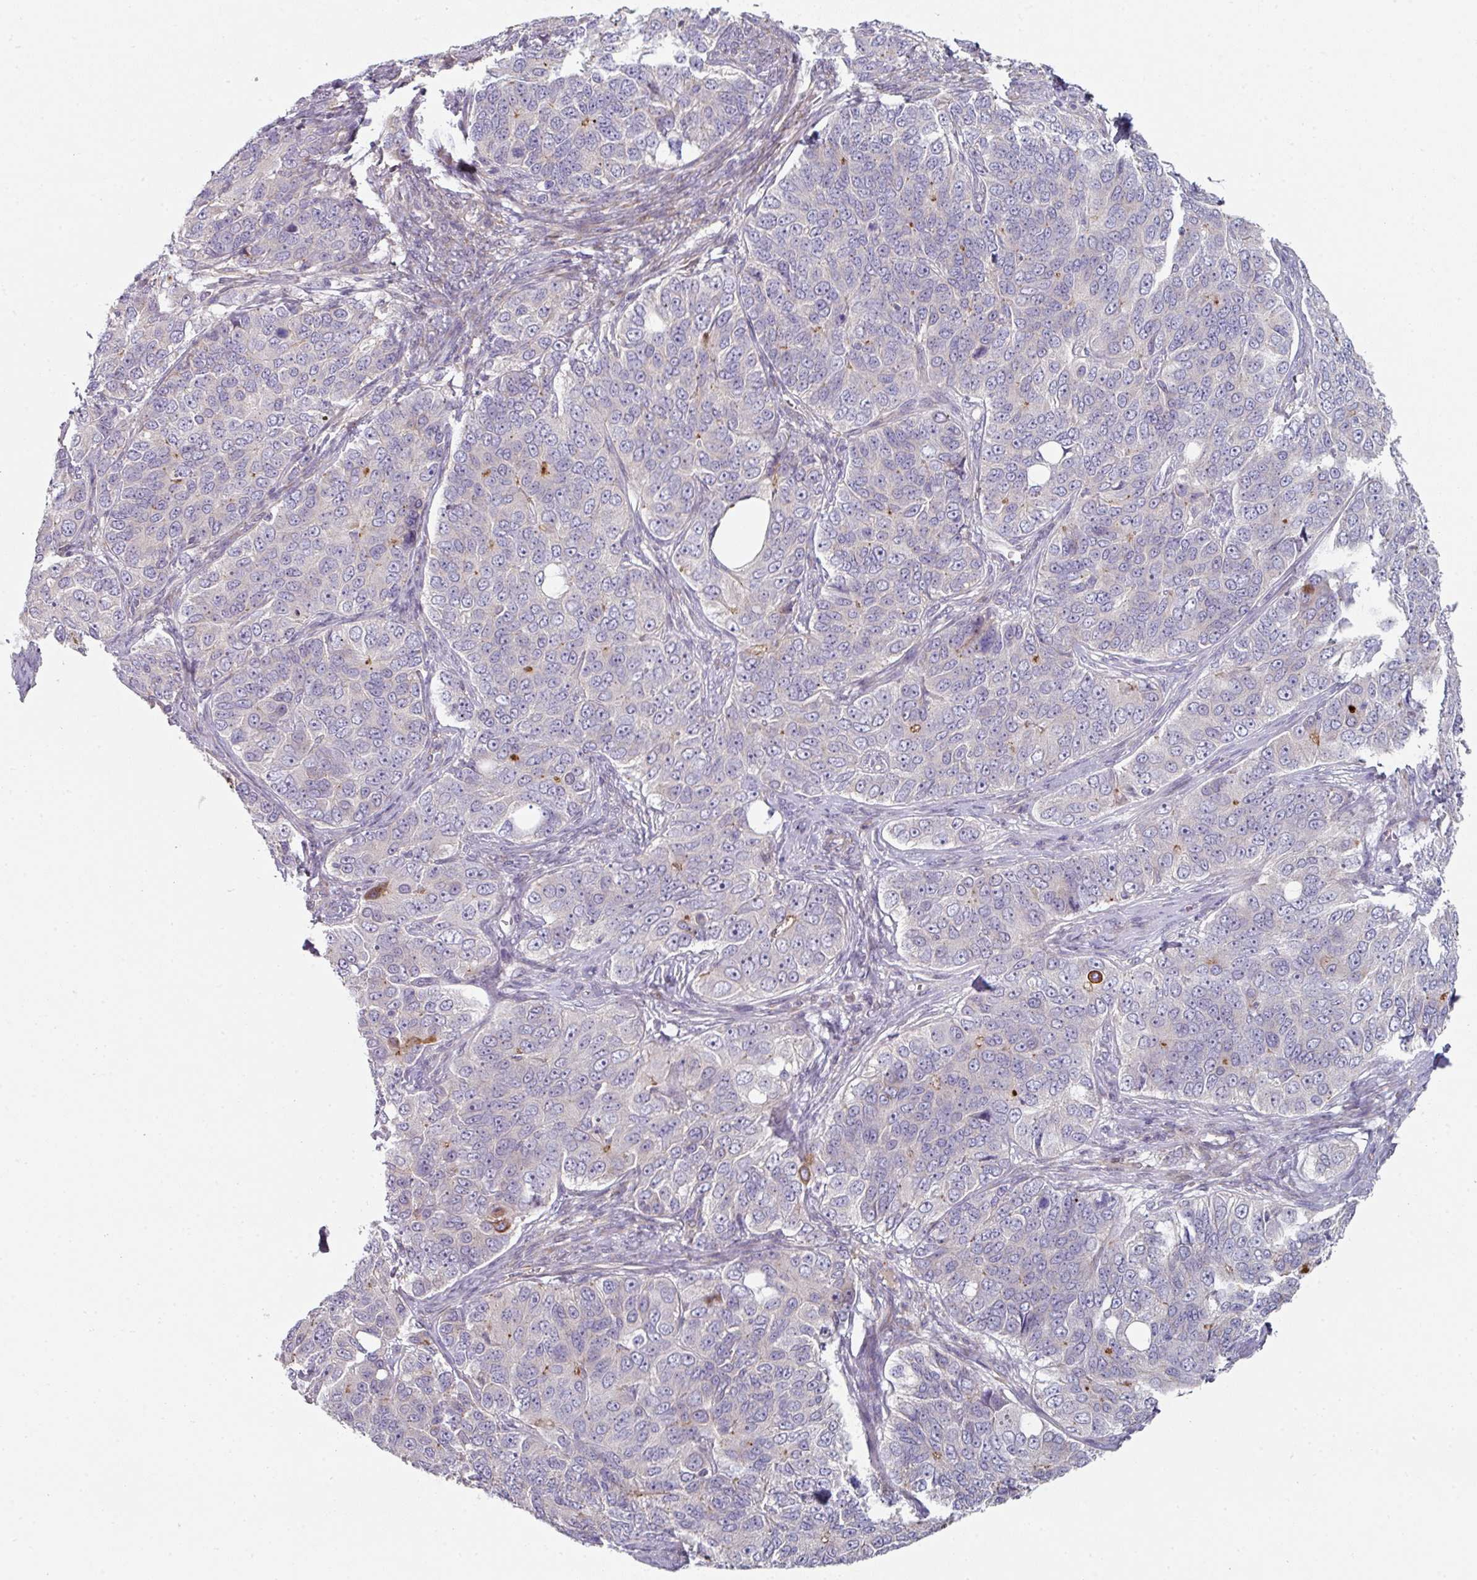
{"staining": {"intensity": "moderate", "quantity": "<25%", "location": "cytoplasmic/membranous"}, "tissue": "ovarian cancer", "cell_type": "Tumor cells", "image_type": "cancer", "snomed": [{"axis": "morphology", "description": "Carcinoma, endometroid"}, {"axis": "topography", "description": "Ovary"}], "caption": "The photomicrograph shows a brown stain indicating the presence of a protein in the cytoplasmic/membranous of tumor cells in ovarian cancer (endometroid carcinoma).", "gene": "WSB2", "patient": {"sex": "female", "age": 51}}